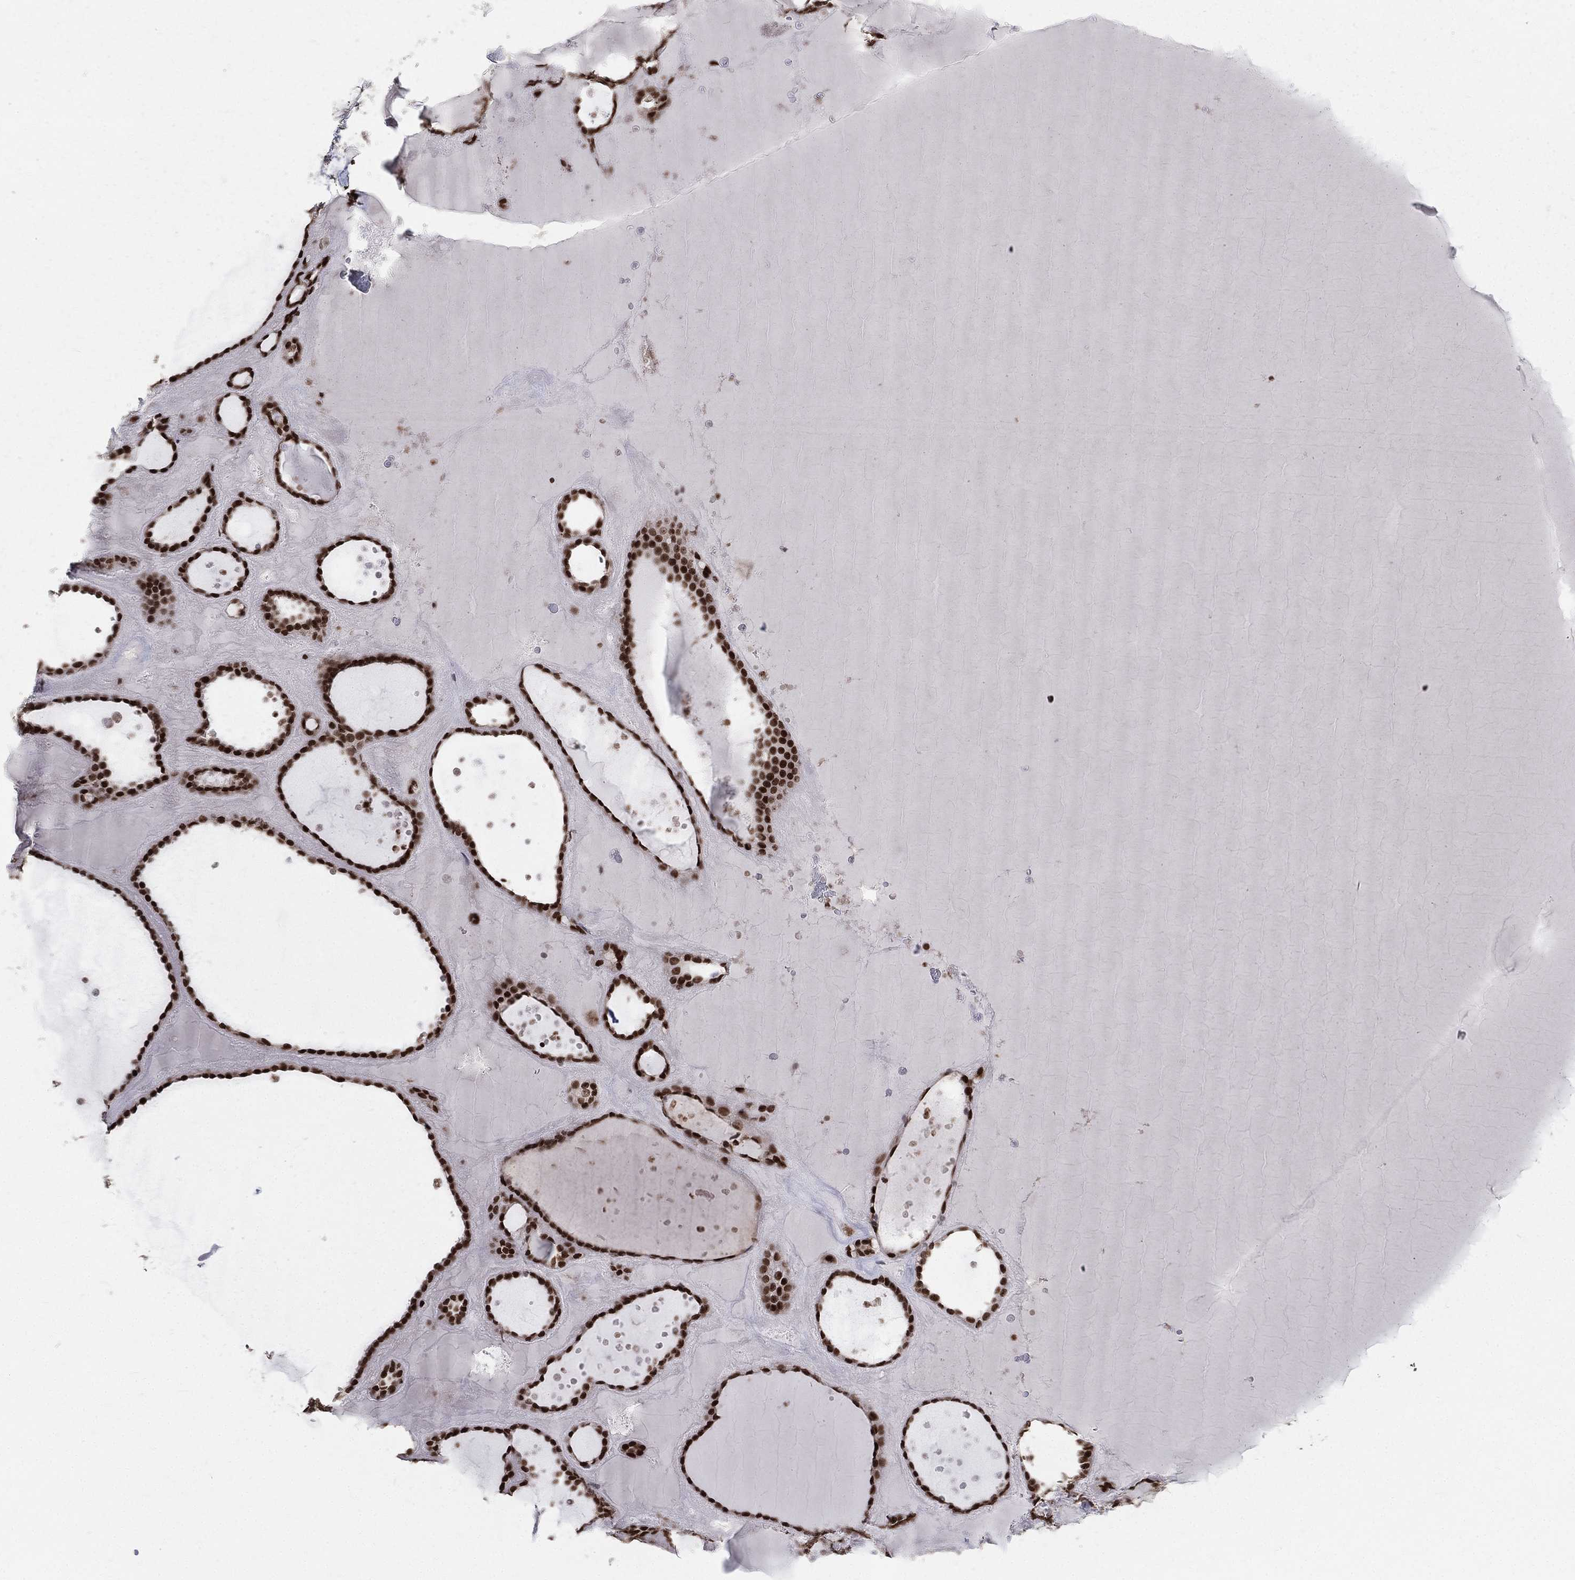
{"staining": {"intensity": "strong", "quantity": ">75%", "location": "nuclear"}, "tissue": "thyroid gland", "cell_type": "Glandular cells", "image_type": "normal", "snomed": [{"axis": "morphology", "description": "Normal tissue, NOS"}, {"axis": "topography", "description": "Thyroid gland"}], "caption": "IHC staining of unremarkable thyroid gland, which displays high levels of strong nuclear positivity in about >75% of glandular cells indicating strong nuclear protein expression. The staining was performed using DAB (3,3'-diaminobenzidine) (brown) for protein detection and nuclei were counterstained in hematoxylin (blue).", "gene": "POLB", "patient": {"sex": "male", "age": 63}}